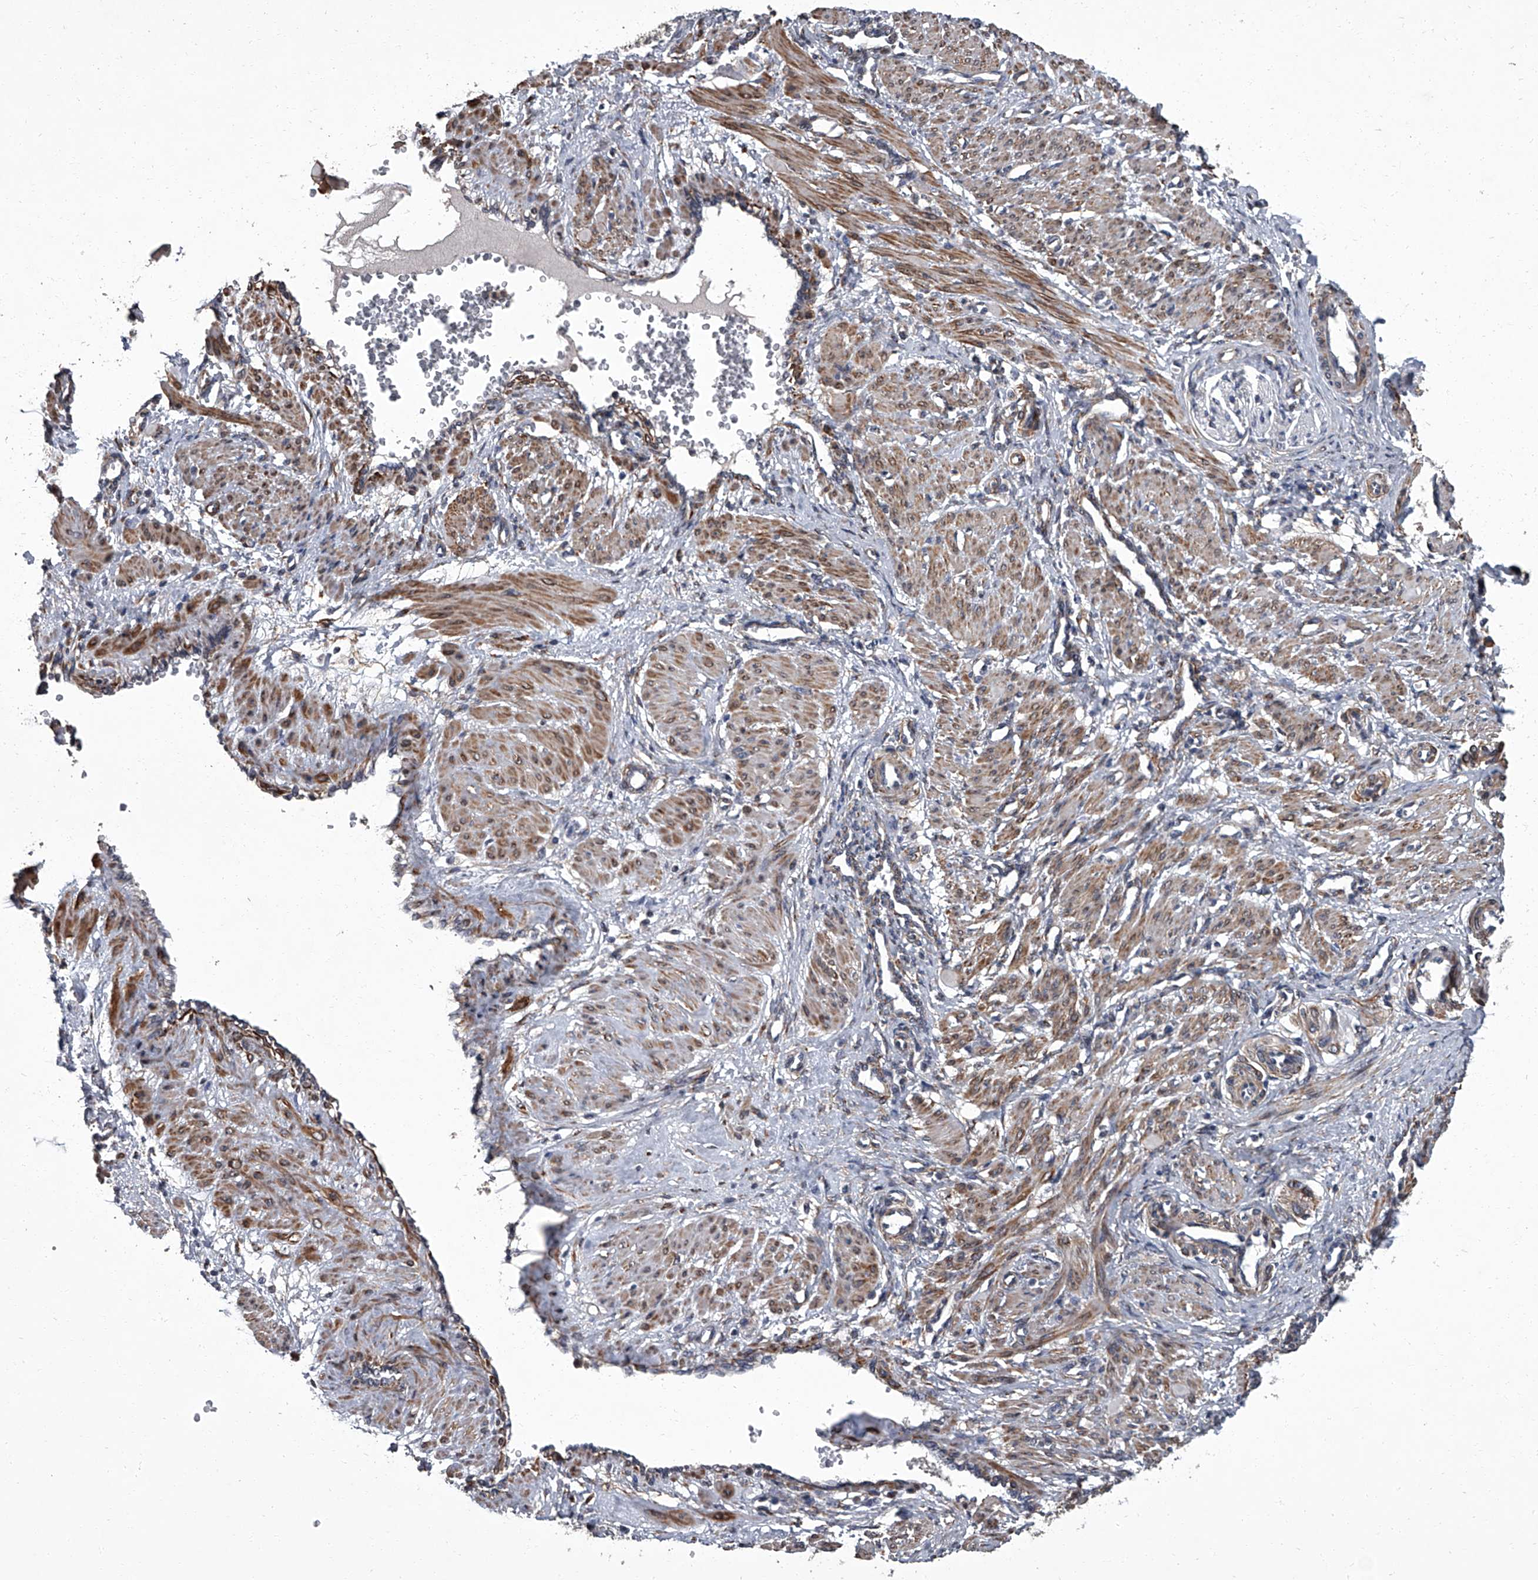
{"staining": {"intensity": "moderate", "quantity": ">75%", "location": "cytoplasmic/membranous"}, "tissue": "smooth muscle", "cell_type": "Smooth muscle cells", "image_type": "normal", "snomed": [{"axis": "morphology", "description": "Normal tissue, NOS"}, {"axis": "topography", "description": "Endometrium"}], "caption": "The photomicrograph reveals staining of unremarkable smooth muscle, revealing moderate cytoplasmic/membranous protein staining (brown color) within smooth muscle cells. (Stains: DAB (3,3'-diaminobenzidine) in brown, nuclei in blue, Microscopy: brightfield microscopy at high magnification).", "gene": "SIRT4", "patient": {"sex": "female", "age": 33}}